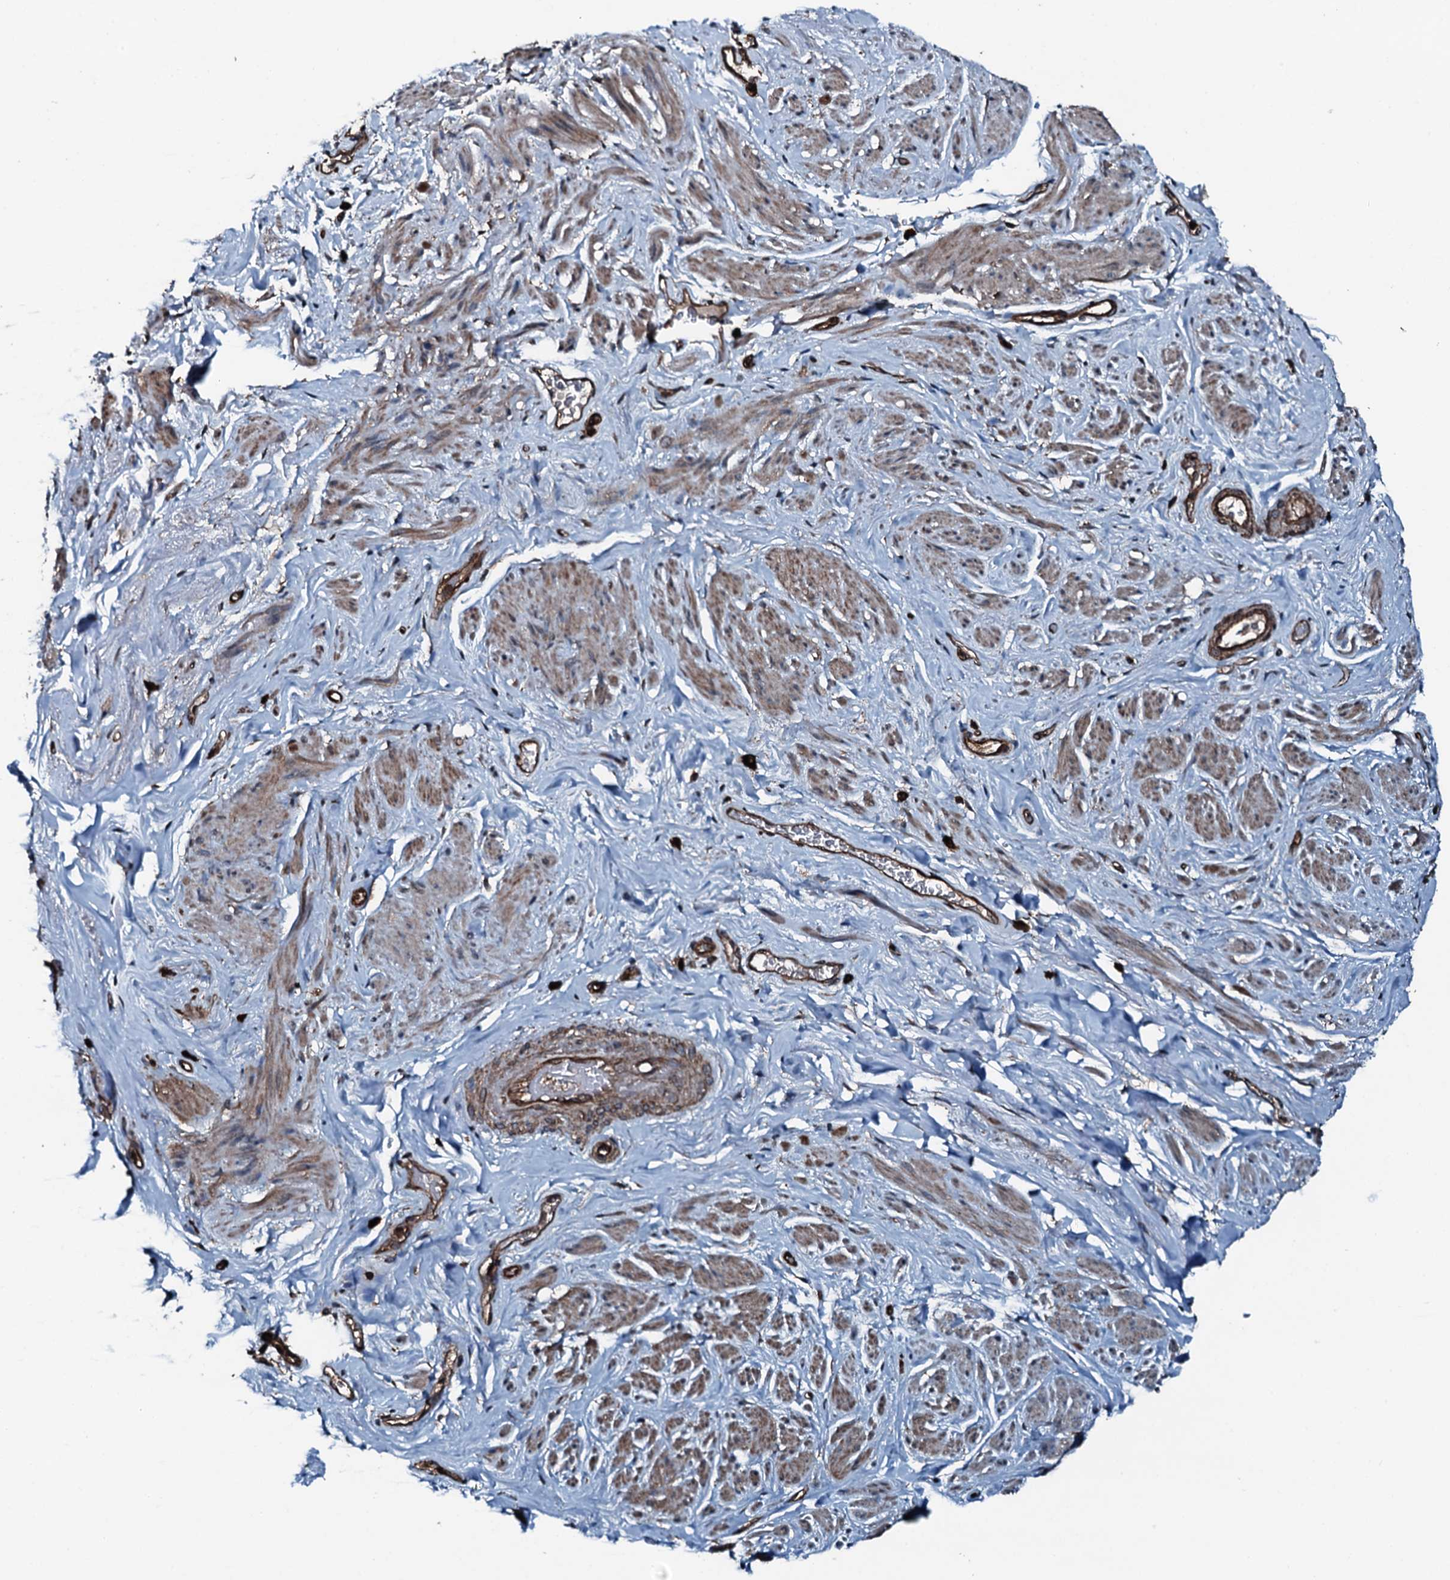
{"staining": {"intensity": "weak", "quantity": "25%-75%", "location": "cytoplasmic/membranous"}, "tissue": "smooth muscle", "cell_type": "Smooth muscle cells", "image_type": "normal", "snomed": [{"axis": "morphology", "description": "Normal tissue, NOS"}, {"axis": "topography", "description": "Smooth muscle"}, {"axis": "topography", "description": "Peripheral nerve tissue"}], "caption": "High-power microscopy captured an immunohistochemistry (IHC) micrograph of benign smooth muscle, revealing weak cytoplasmic/membranous positivity in about 25%-75% of smooth muscle cells.", "gene": "SLC25A38", "patient": {"sex": "male", "age": 69}}